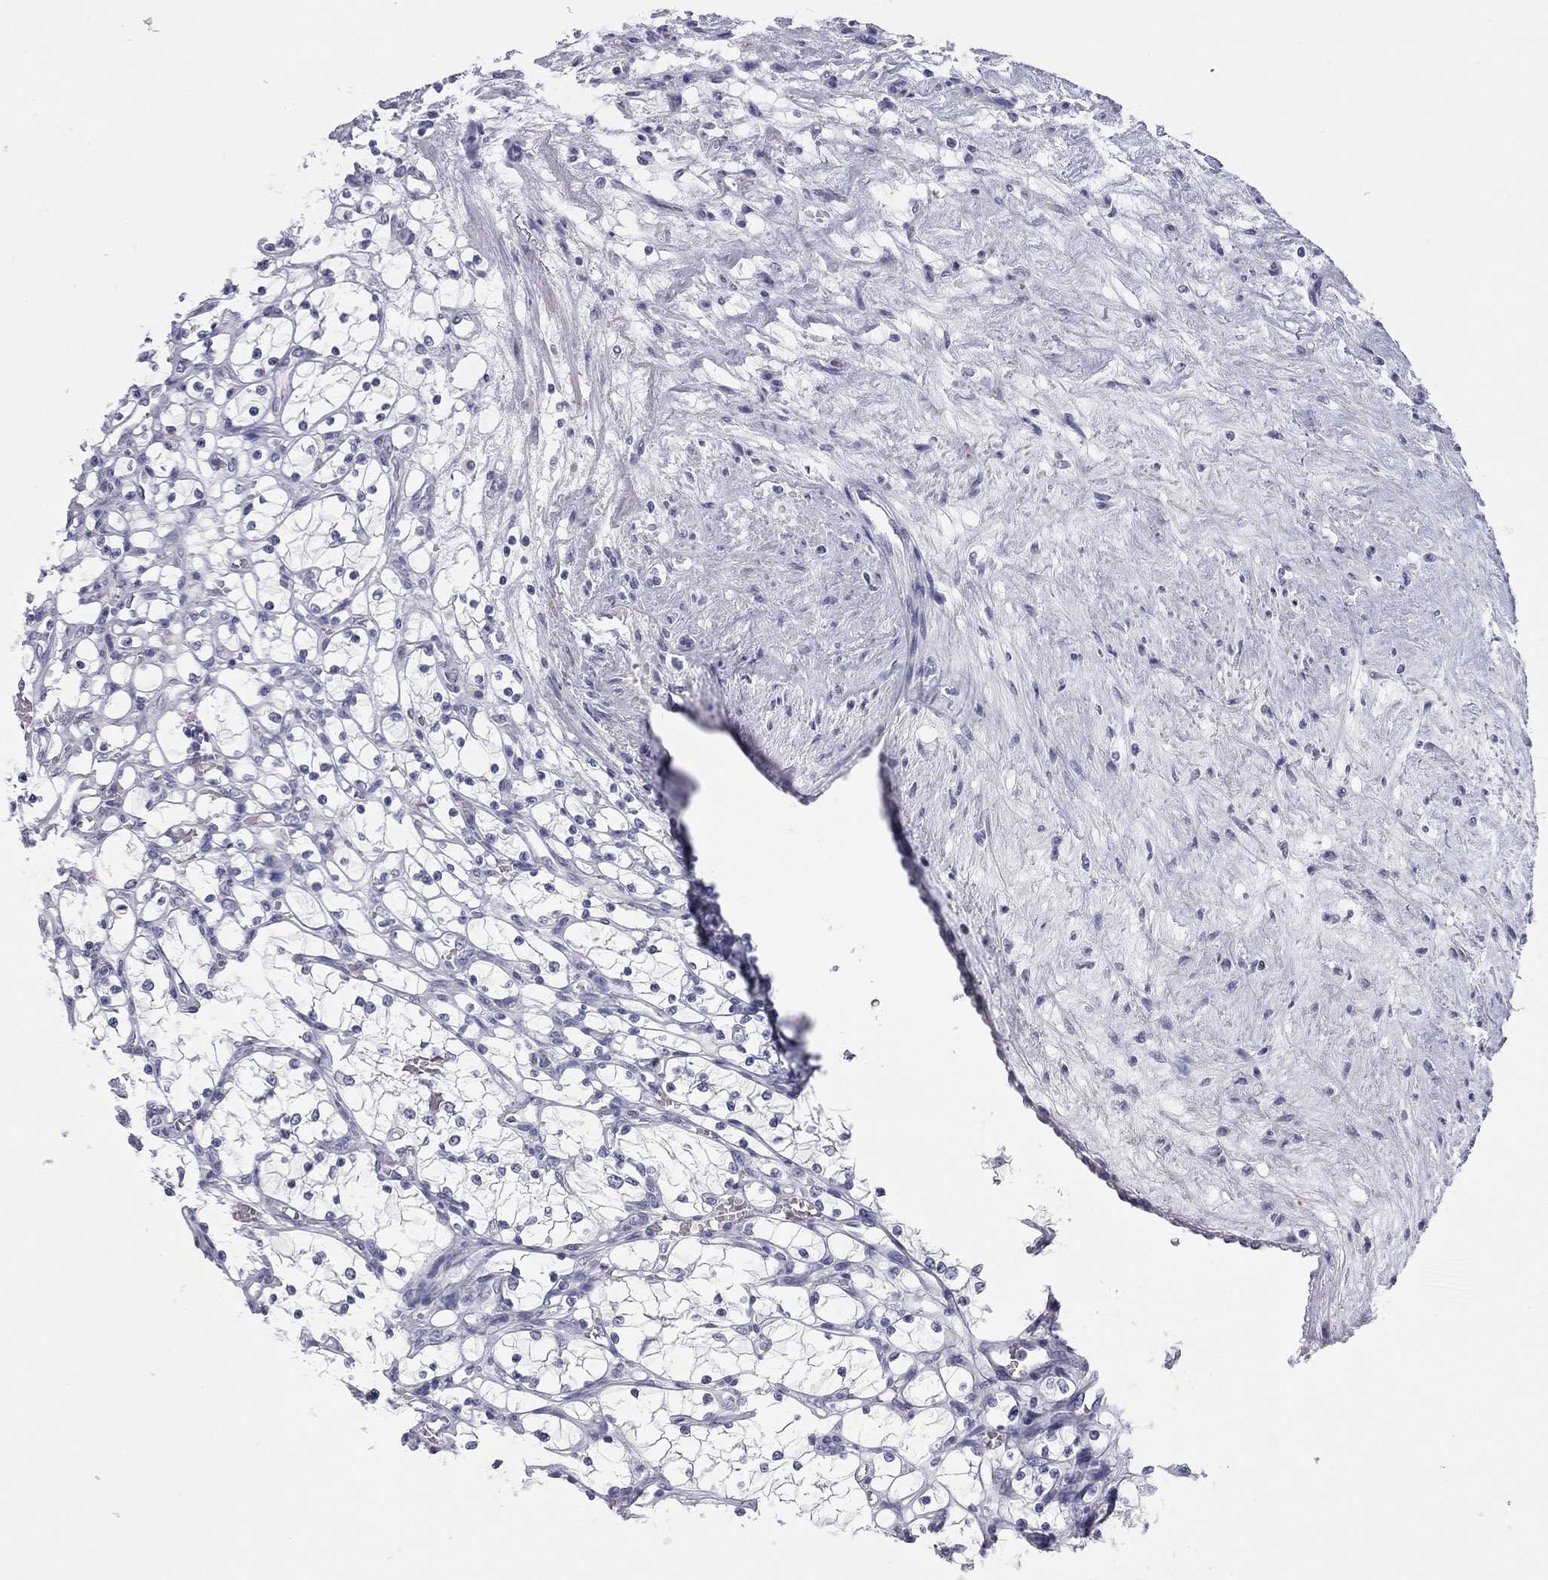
{"staining": {"intensity": "negative", "quantity": "none", "location": "none"}, "tissue": "renal cancer", "cell_type": "Tumor cells", "image_type": "cancer", "snomed": [{"axis": "morphology", "description": "Adenocarcinoma, NOS"}, {"axis": "topography", "description": "Kidney"}], "caption": "This is an immunohistochemistry photomicrograph of human renal cancer. There is no expression in tumor cells.", "gene": "AK8", "patient": {"sex": "female", "age": 69}}